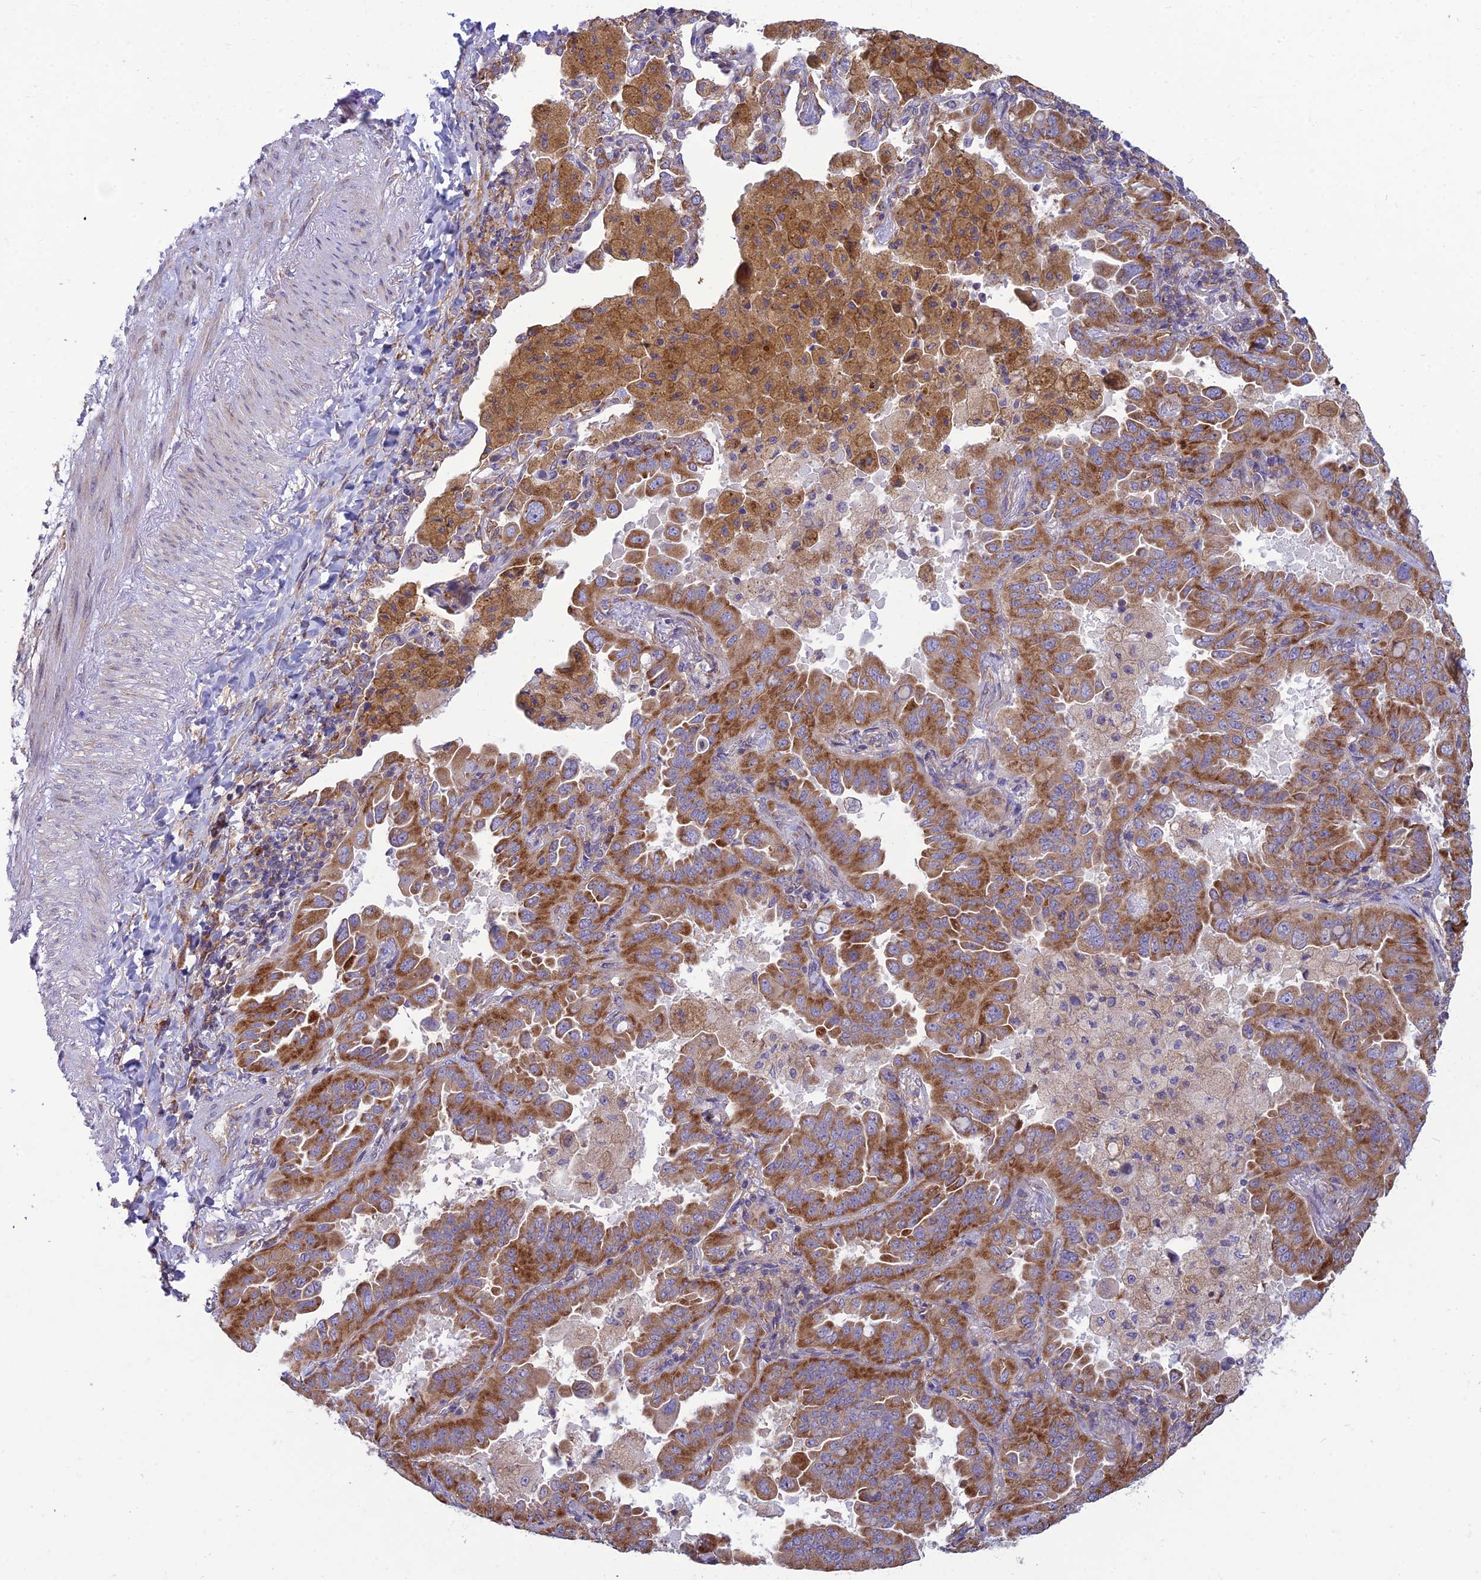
{"staining": {"intensity": "moderate", "quantity": ">75%", "location": "cytoplasmic/membranous"}, "tissue": "lung cancer", "cell_type": "Tumor cells", "image_type": "cancer", "snomed": [{"axis": "morphology", "description": "Adenocarcinoma, NOS"}, {"axis": "topography", "description": "Lung"}], "caption": "Brown immunohistochemical staining in human lung cancer (adenocarcinoma) displays moderate cytoplasmic/membranous expression in approximately >75% of tumor cells.", "gene": "RPL17-C18orf32", "patient": {"sex": "male", "age": 64}}